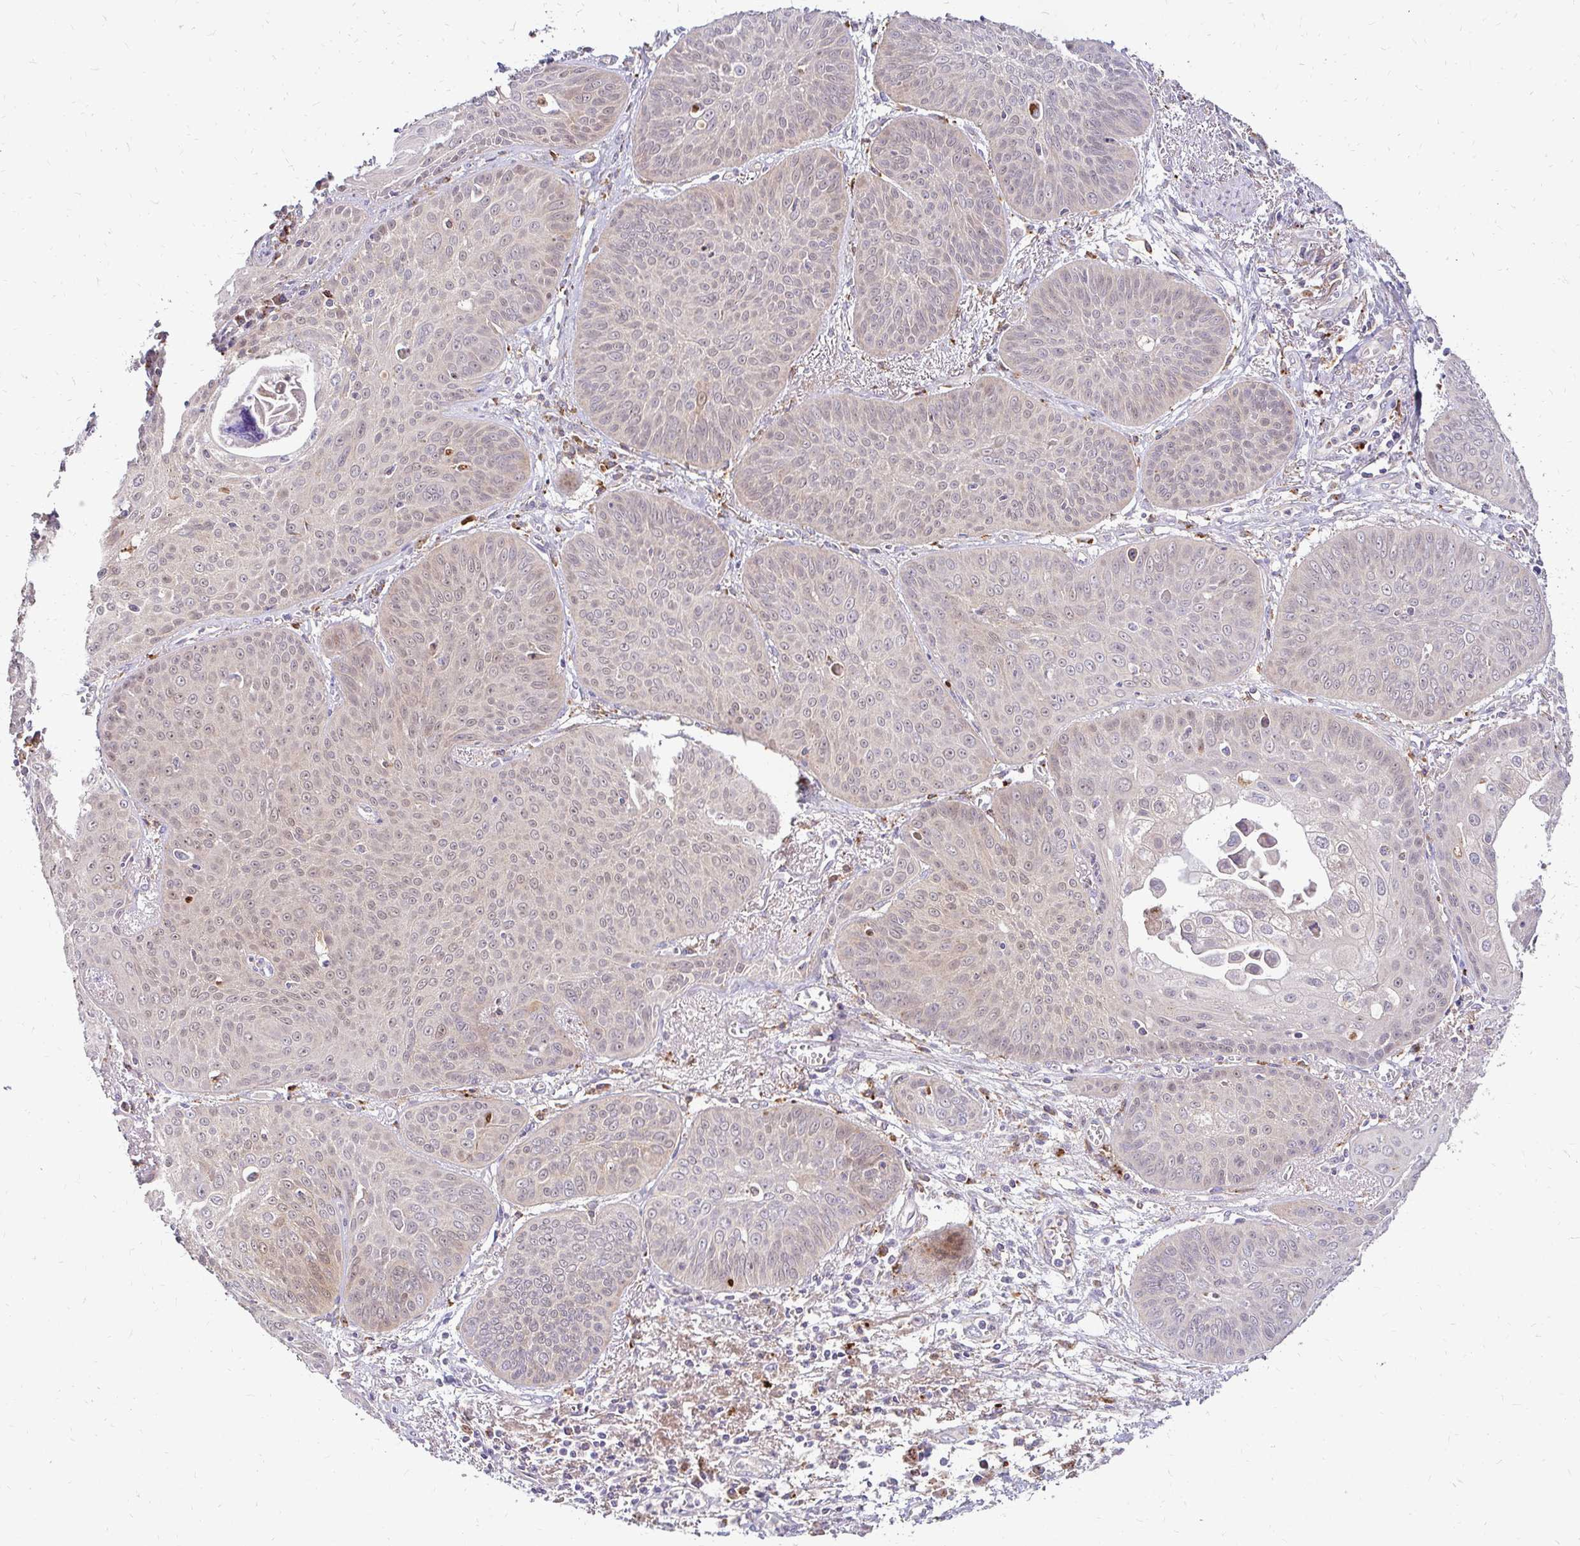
{"staining": {"intensity": "negative", "quantity": "none", "location": "none"}, "tissue": "lung cancer", "cell_type": "Tumor cells", "image_type": "cancer", "snomed": [{"axis": "morphology", "description": "Squamous cell carcinoma, NOS"}, {"axis": "topography", "description": "Lung"}], "caption": "An immunohistochemistry histopathology image of lung cancer is shown. There is no staining in tumor cells of lung cancer.", "gene": "IDUA", "patient": {"sex": "male", "age": 74}}